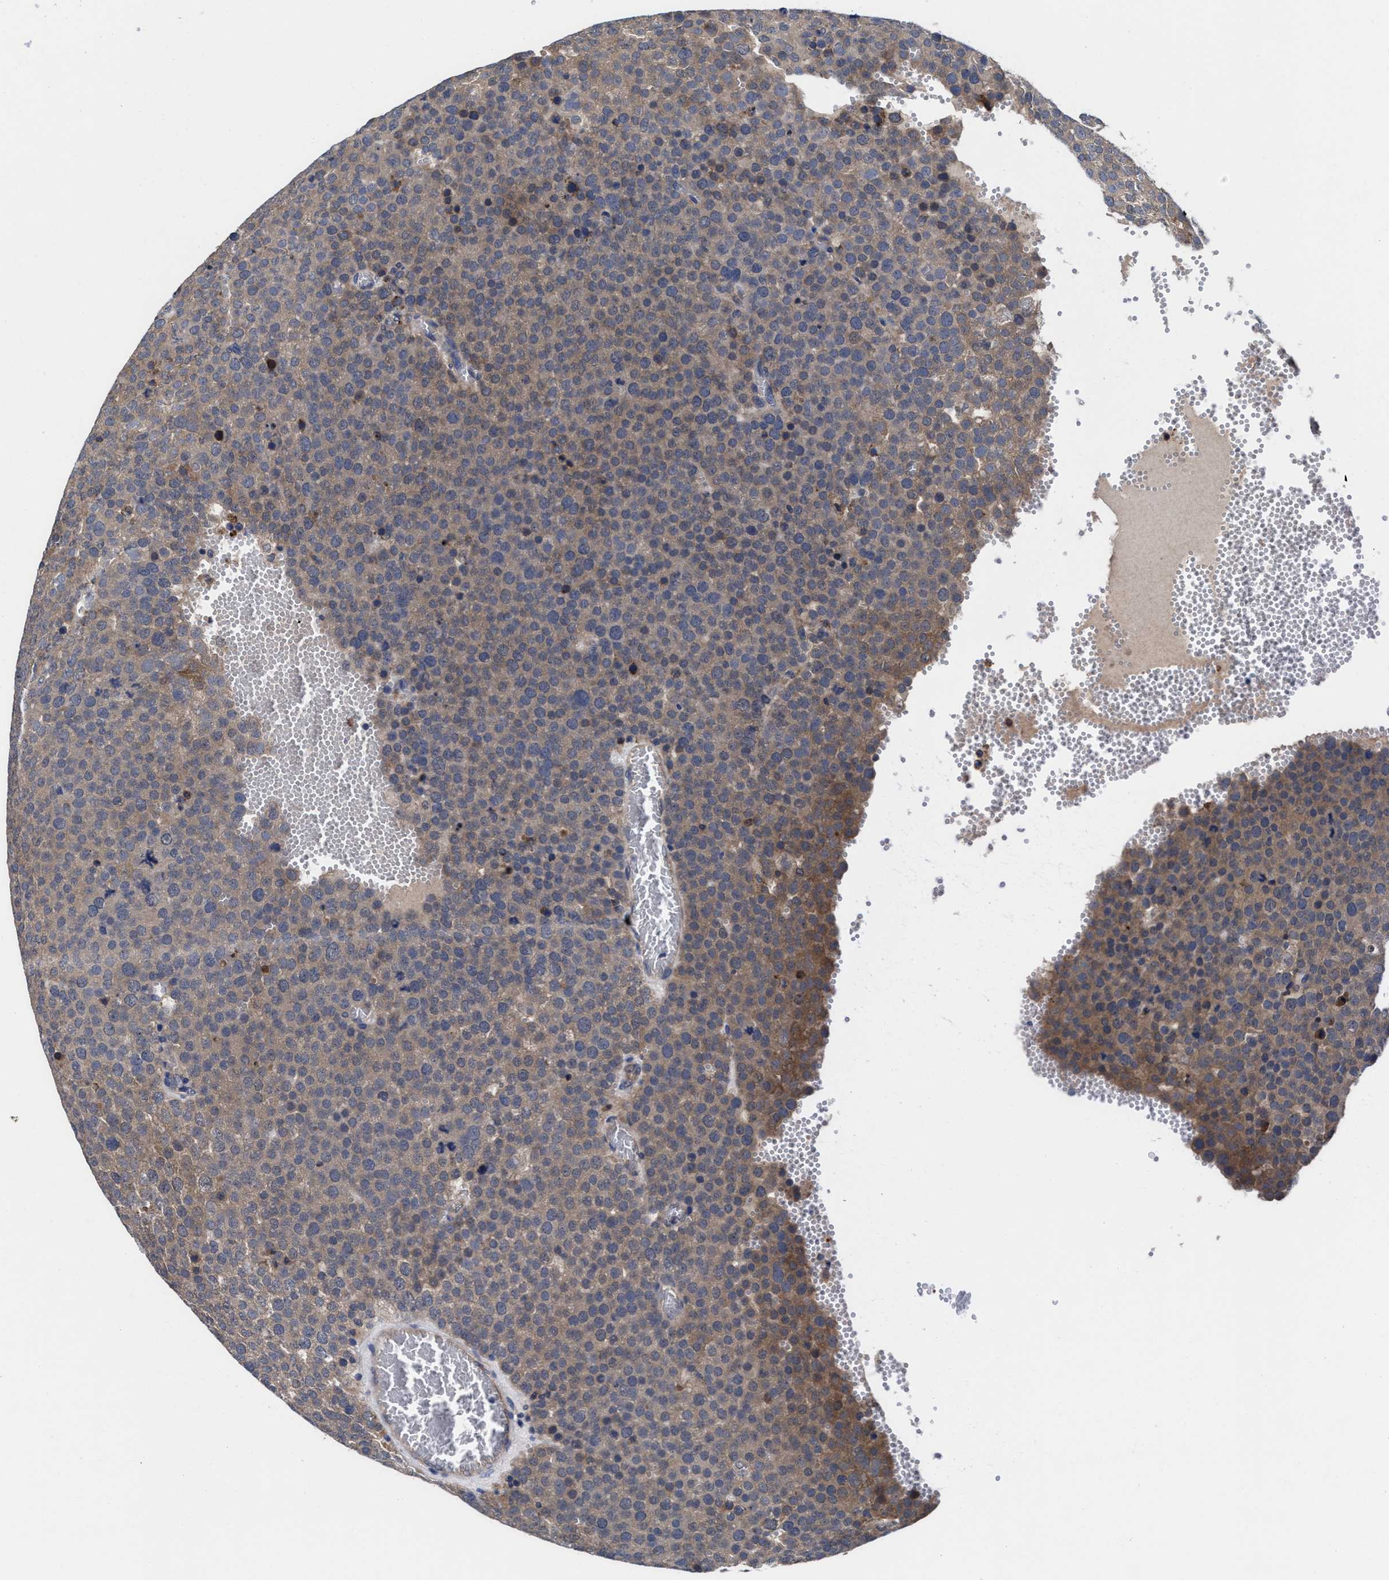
{"staining": {"intensity": "weak", "quantity": ">75%", "location": "cytoplasmic/membranous"}, "tissue": "testis cancer", "cell_type": "Tumor cells", "image_type": "cancer", "snomed": [{"axis": "morphology", "description": "Normal tissue, NOS"}, {"axis": "morphology", "description": "Seminoma, NOS"}, {"axis": "topography", "description": "Testis"}], "caption": "Immunohistochemistry (IHC) (DAB (3,3'-diaminobenzidine)) staining of human testis seminoma exhibits weak cytoplasmic/membranous protein staining in about >75% of tumor cells. The staining was performed using DAB (3,3'-diaminobenzidine), with brown indicating positive protein expression. Nuclei are stained blue with hematoxylin.", "gene": "TXNDC17", "patient": {"sex": "male", "age": 71}}